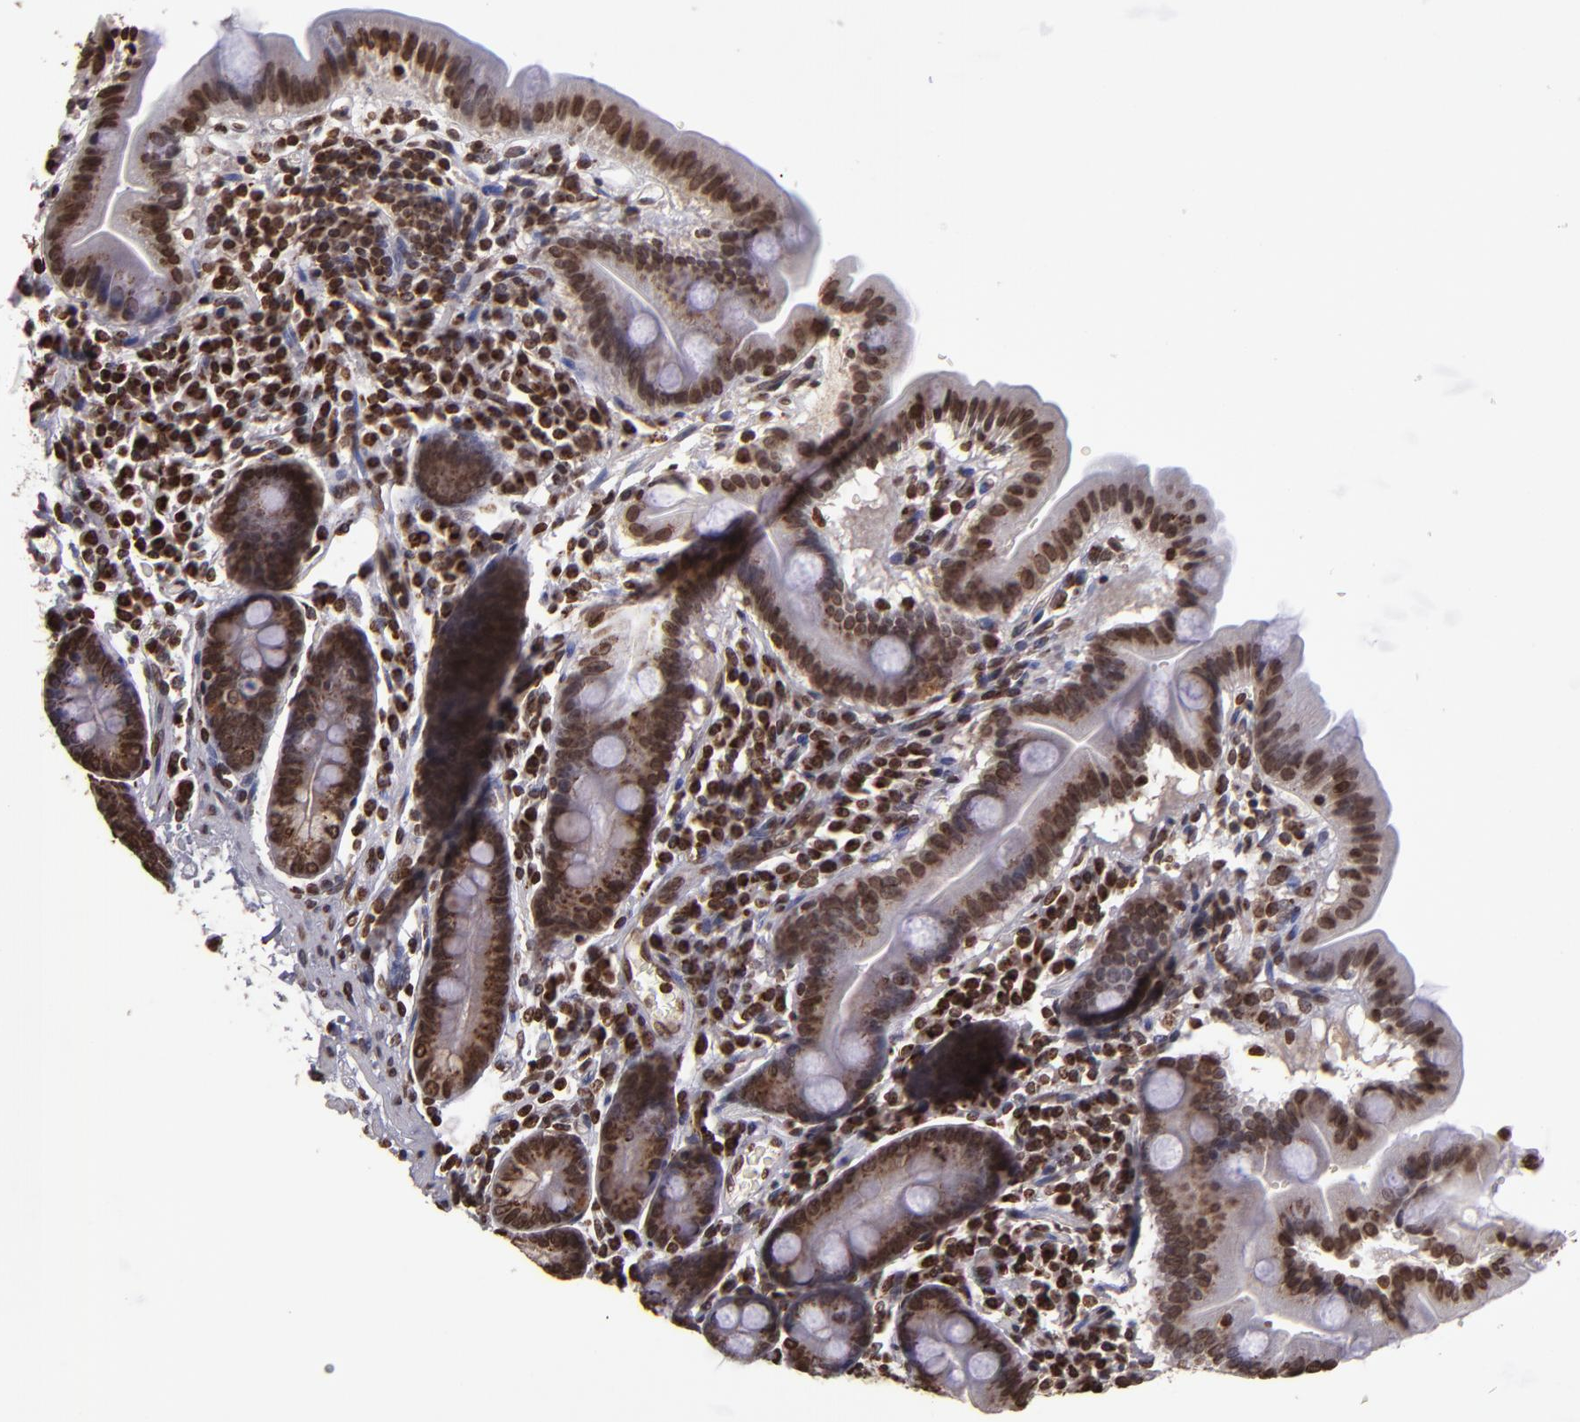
{"staining": {"intensity": "strong", "quantity": ">75%", "location": "cytoplasmic/membranous,nuclear"}, "tissue": "duodenum", "cell_type": "Glandular cells", "image_type": "normal", "snomed": [{"axis": "morphology", "description": "Normal tissue, NOS"}, {"axis": "topography", "description": "Duodenum"}], "caption": "Strong cytoplasmic/membranous,nuclear positivity for a protein is present in about >75% of glandular cells of benign duodenum using IHC.", "gene": "CSDC2", "patient": {"sex": "male", "age": 50}}